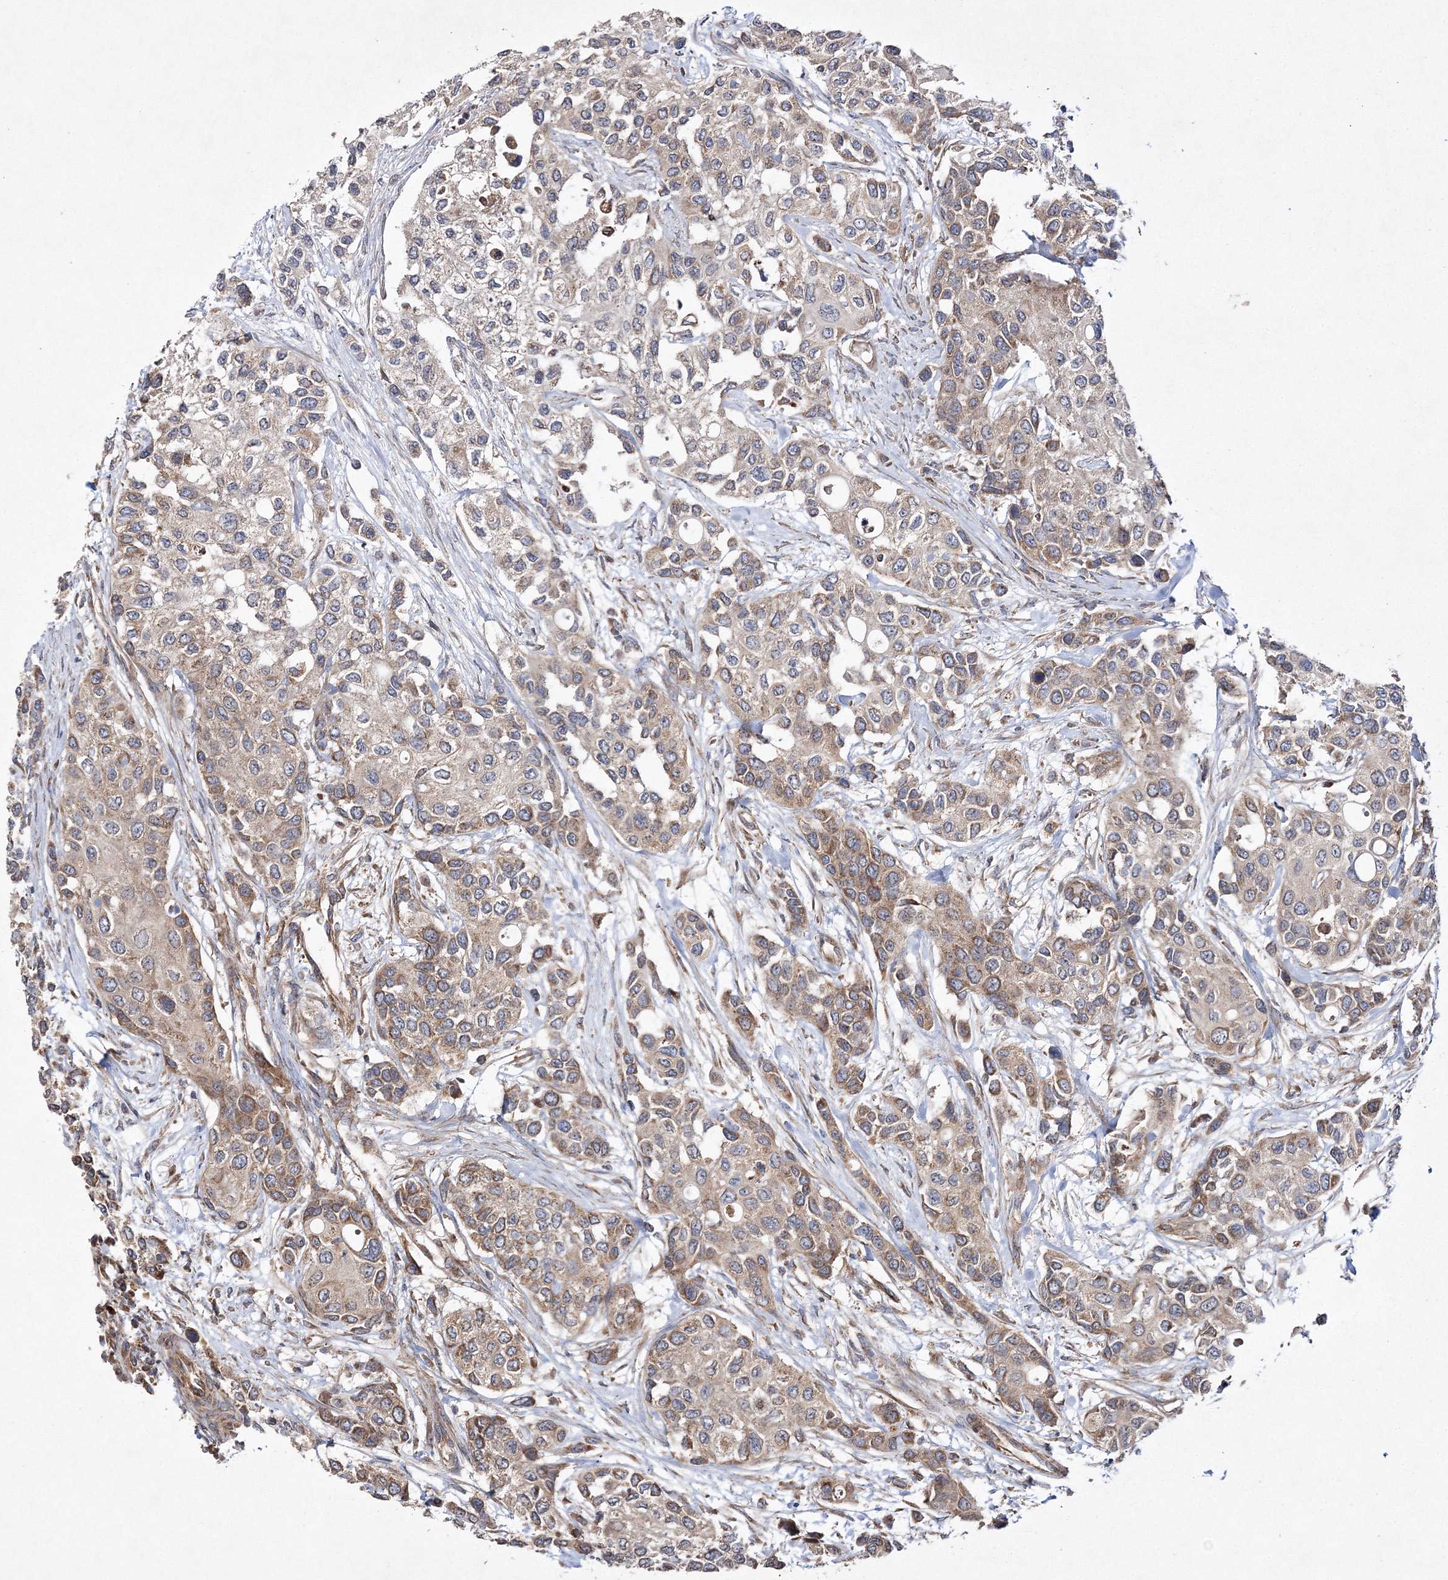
{"staining": {"intensity": "moderate", "quantity": "<25%", "location": "cytoplasmic/membranous"}, "tissue": "urothelial cancer", "cell_type": "Tumor cells", "image_type": "cancer", "snomed": [{"axis": "morphology", "description": "Normal tissue, NOS"}, {"axis": "morphology", "description": "Urothelial carcinoma, High grade"}, {"axis": "topography", "description": "Vascular tissue"}, {"axis": "topography", "description": "Urinary bladder"}], "caption": "Immunohistochemical staining of urothelial cancer shows low levels of moderate cytoplasmic/membranous protein positivity in about <25% of tumor cells.", "gene": "DNAJC13", "patient": {"sex": "female", "age": 56}}